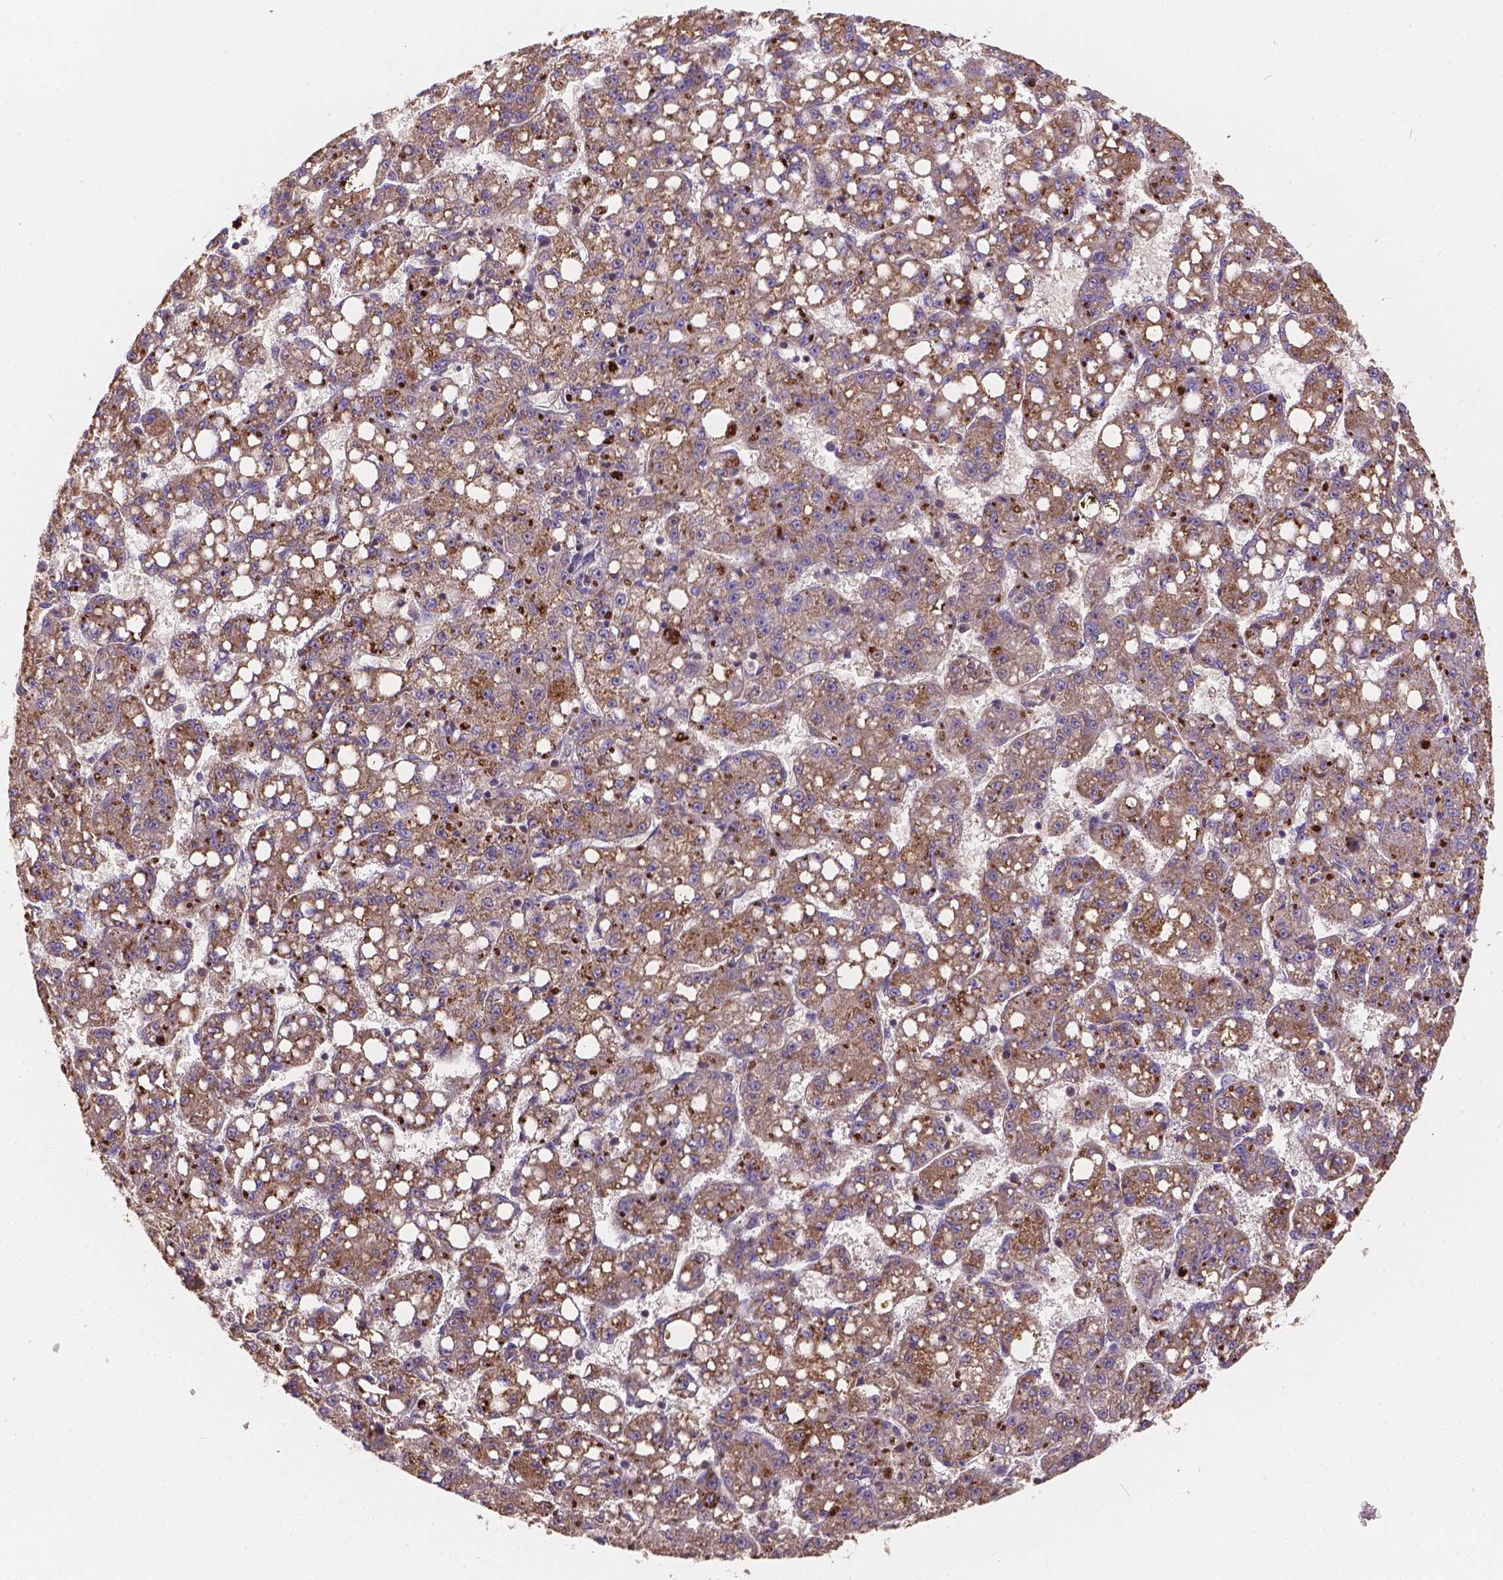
{"staining": {"intensity": "strong", "quantity": ">75%", "location": "cytoplasmic/membranous"}, "tissue": "liver cancer", "cell_type": "Tumor cells", "image_type": "cancer", "snomed": [{"axis": "morphology", "description": "Carcinoma, Hepatocellular, NOS"}, {"axis": "topography", "description": "Liver"}], "caption": "This histopathology image reveals liver cancer (hepatocellular carcinoma) stained with immunohistochemistry to label a protein in brown. The cytoplasmic/membranous of tumor cells show strong positivity for the protein. Nuclei are counter-stained blue.", "gene": "CDK10", "patient": {"sex": "female", "age": 65}}